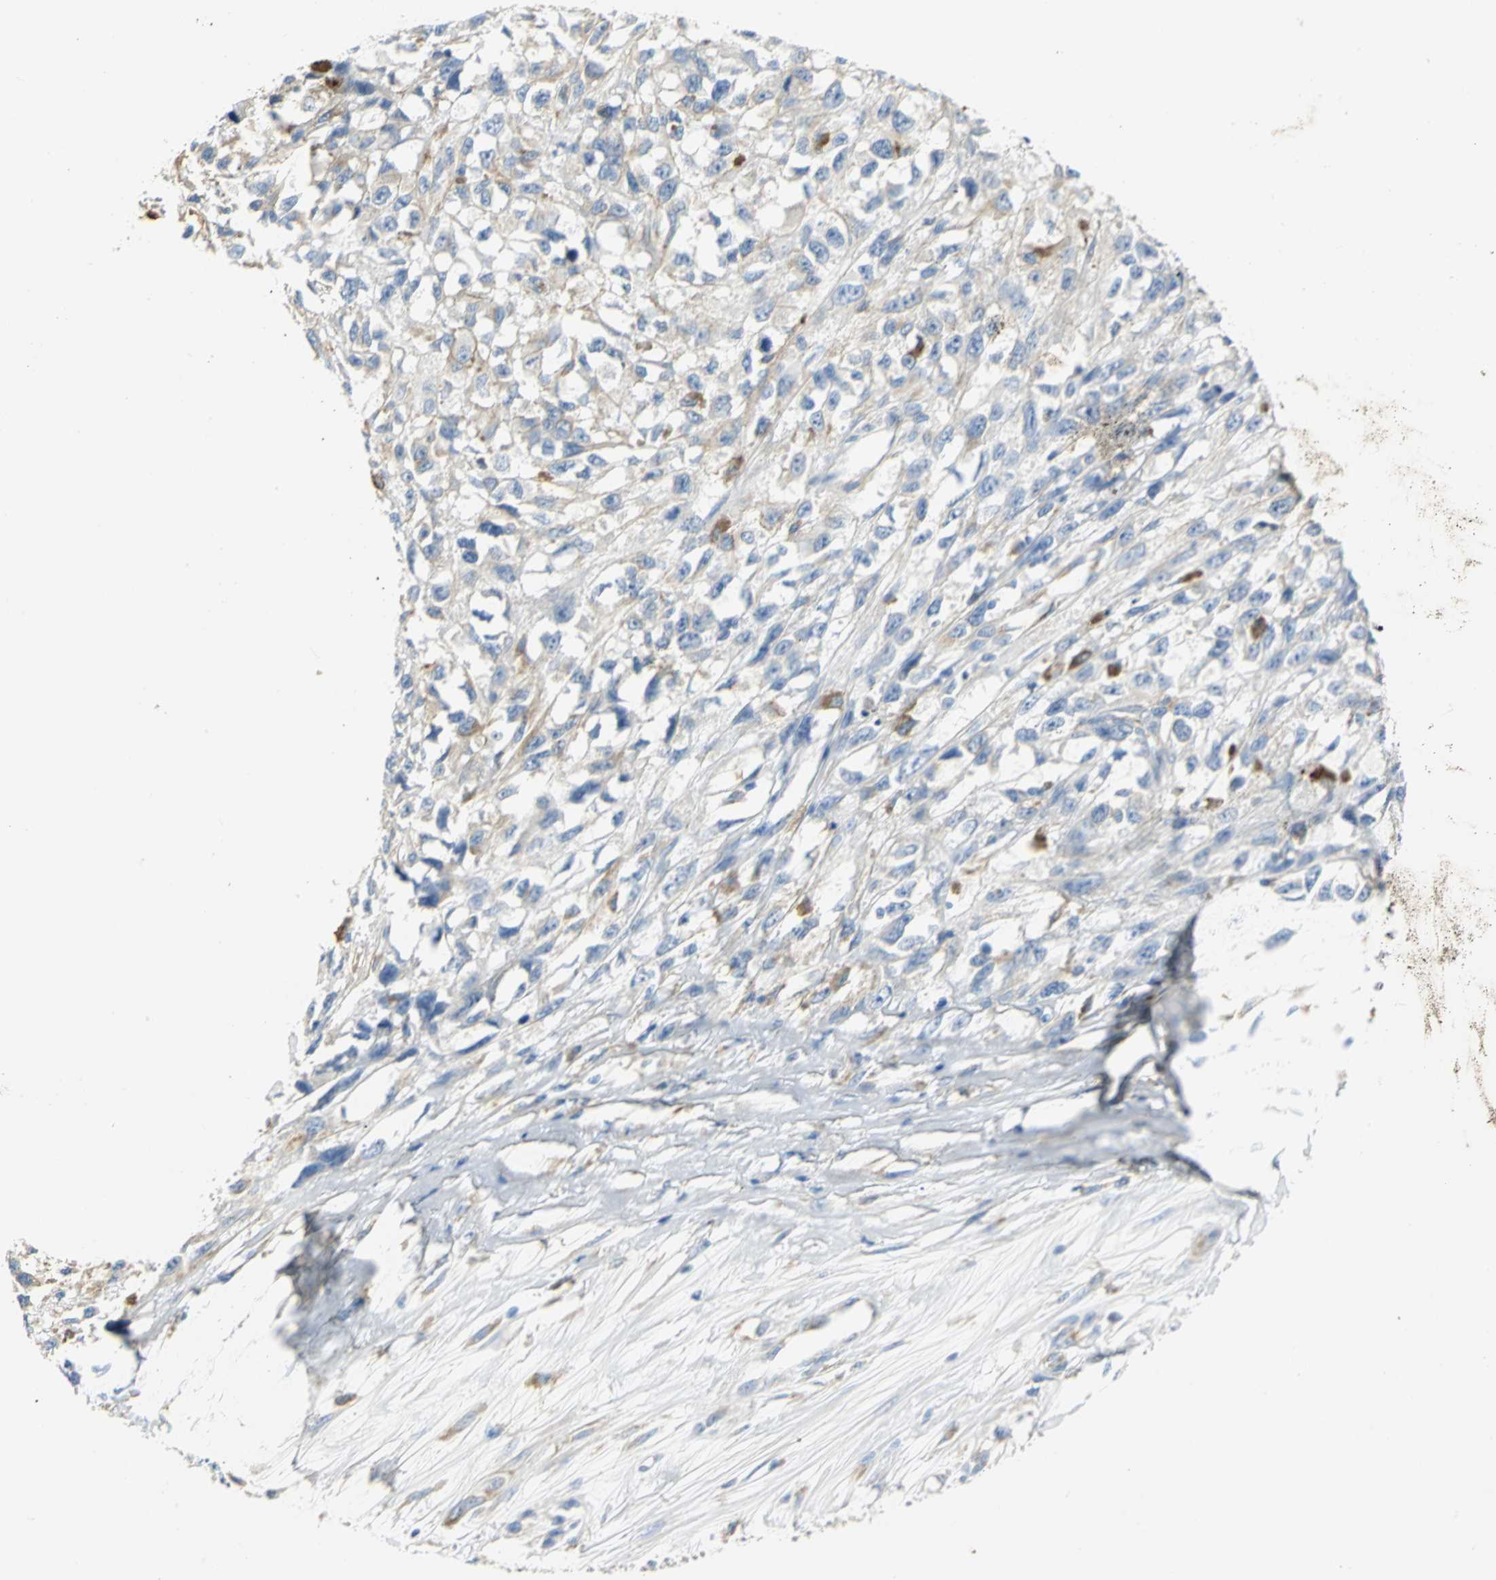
{"staining": {"intensity": "weak", "quantity": "25%-75%", "location": "cytoplasmic/membranous"}, "tissue": "melanoma", "cell_type": "Tumor cells", "image_type": "cancer", "snomed": [{"axis": "morphology", "description": "Malignant melanoma, Metastatic site"}, {"axis": "topography", "description": "Lymph node"}], "caption": "Immunohistochemistry histopathology image of neoplastic tissue: melanoma stained using immunohistochemistry exhibits low levels of weak protein expression localized specifically in the cytoplasmic/membranous of tumor cells, appearing as a cytoplasmic/membranous brown color.", "gene": "GNRH2", "patient": {"sex": "male", "age": 59}}